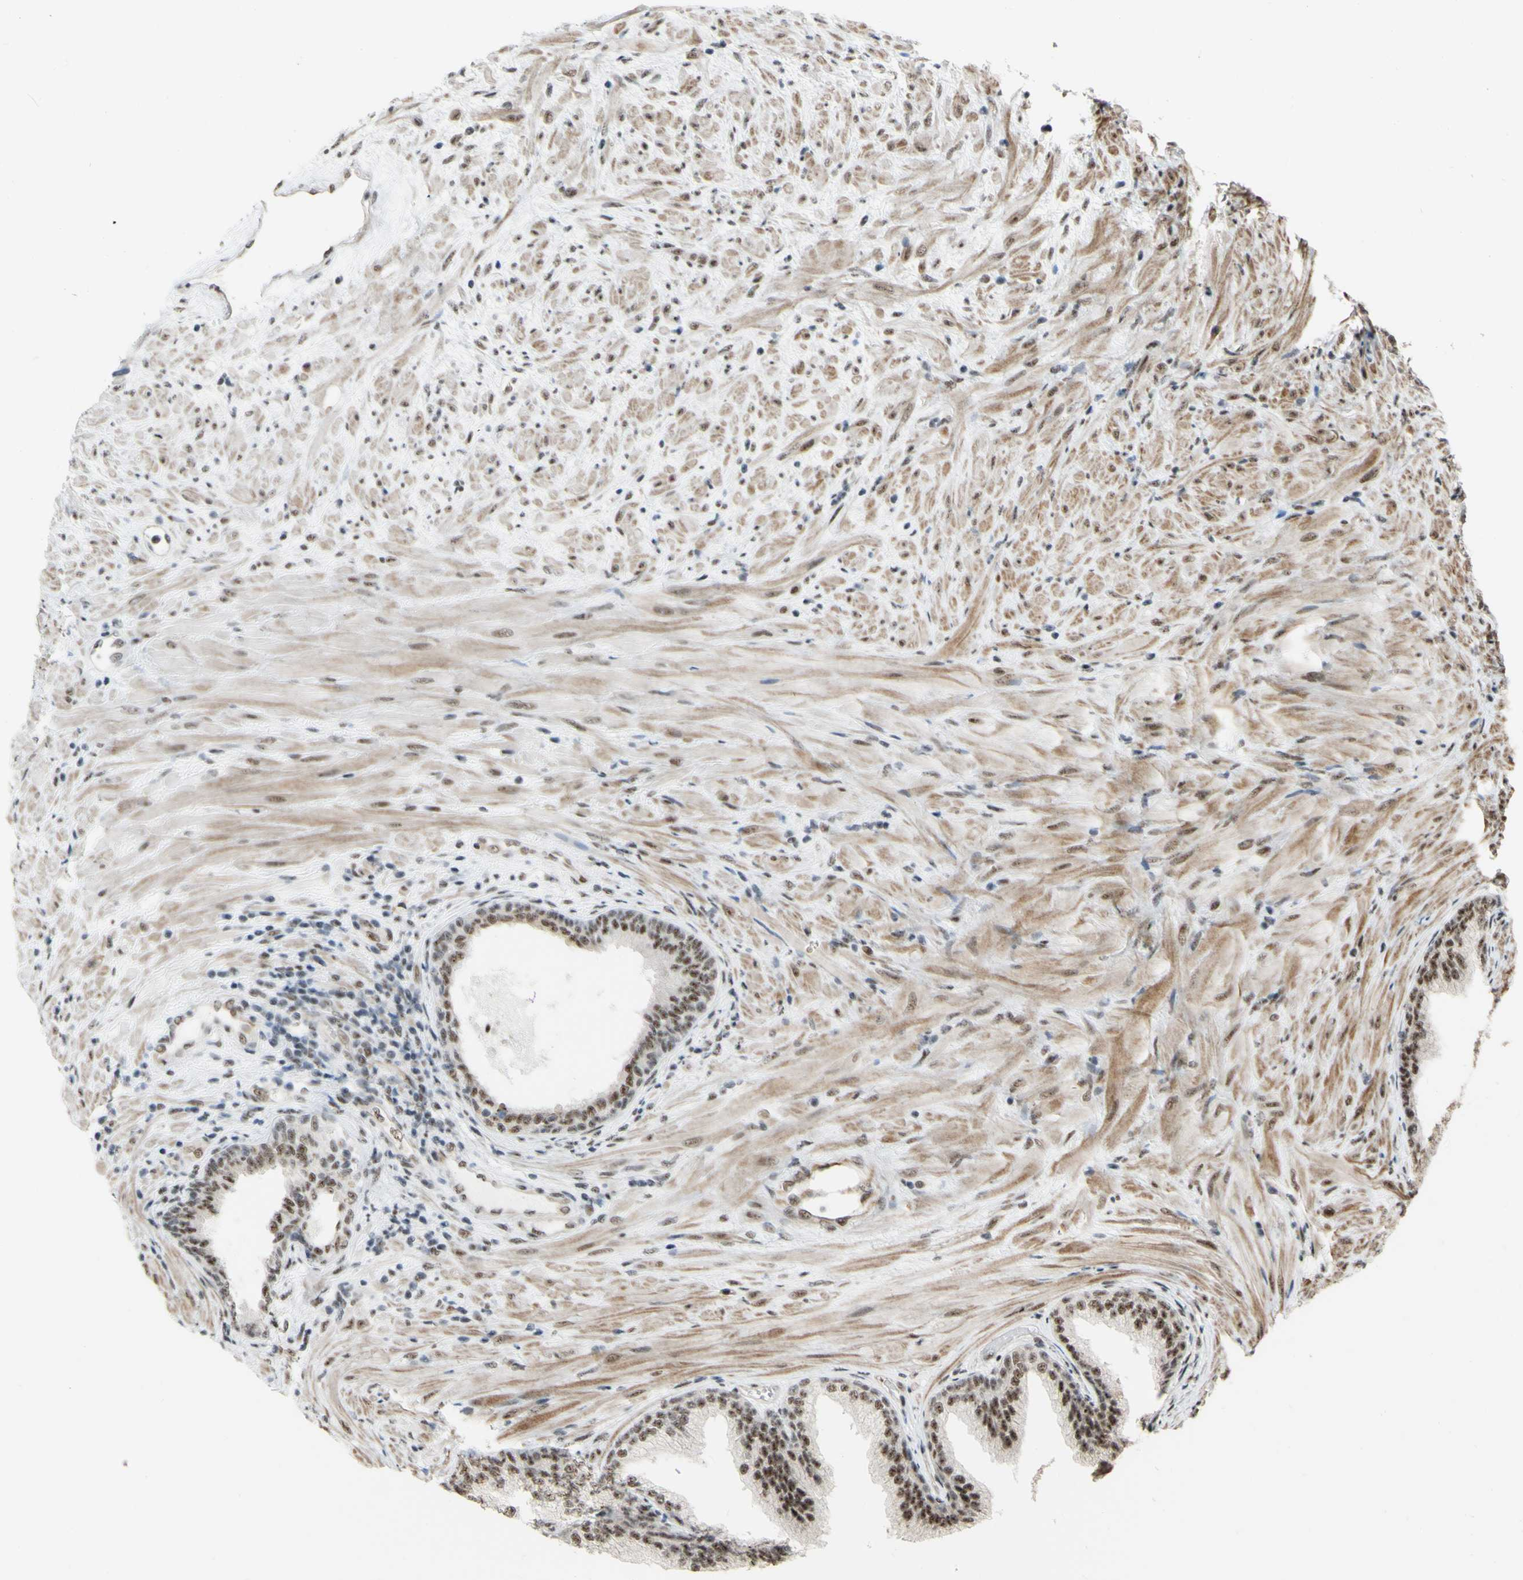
{"staining": {"intensity": "moderate", "quantity": ">75%", "location": "nuclear"}, "tissue": "prostate", "cell_type": "Glandular cells", "image_type": "normal", "snomed": [{"axis": "morphology", "description": "Normal tissue, NOS"}, {"axis": "topography", "description": "Prostate"}], "caption": "About >75% of glandular cells in unremarkable prostate reveal moderate nuclear protein staining as visualized by brown immunohistochemical staining.", "gene": "SAP18", "patient": {"sex": "male", "age": 76}}